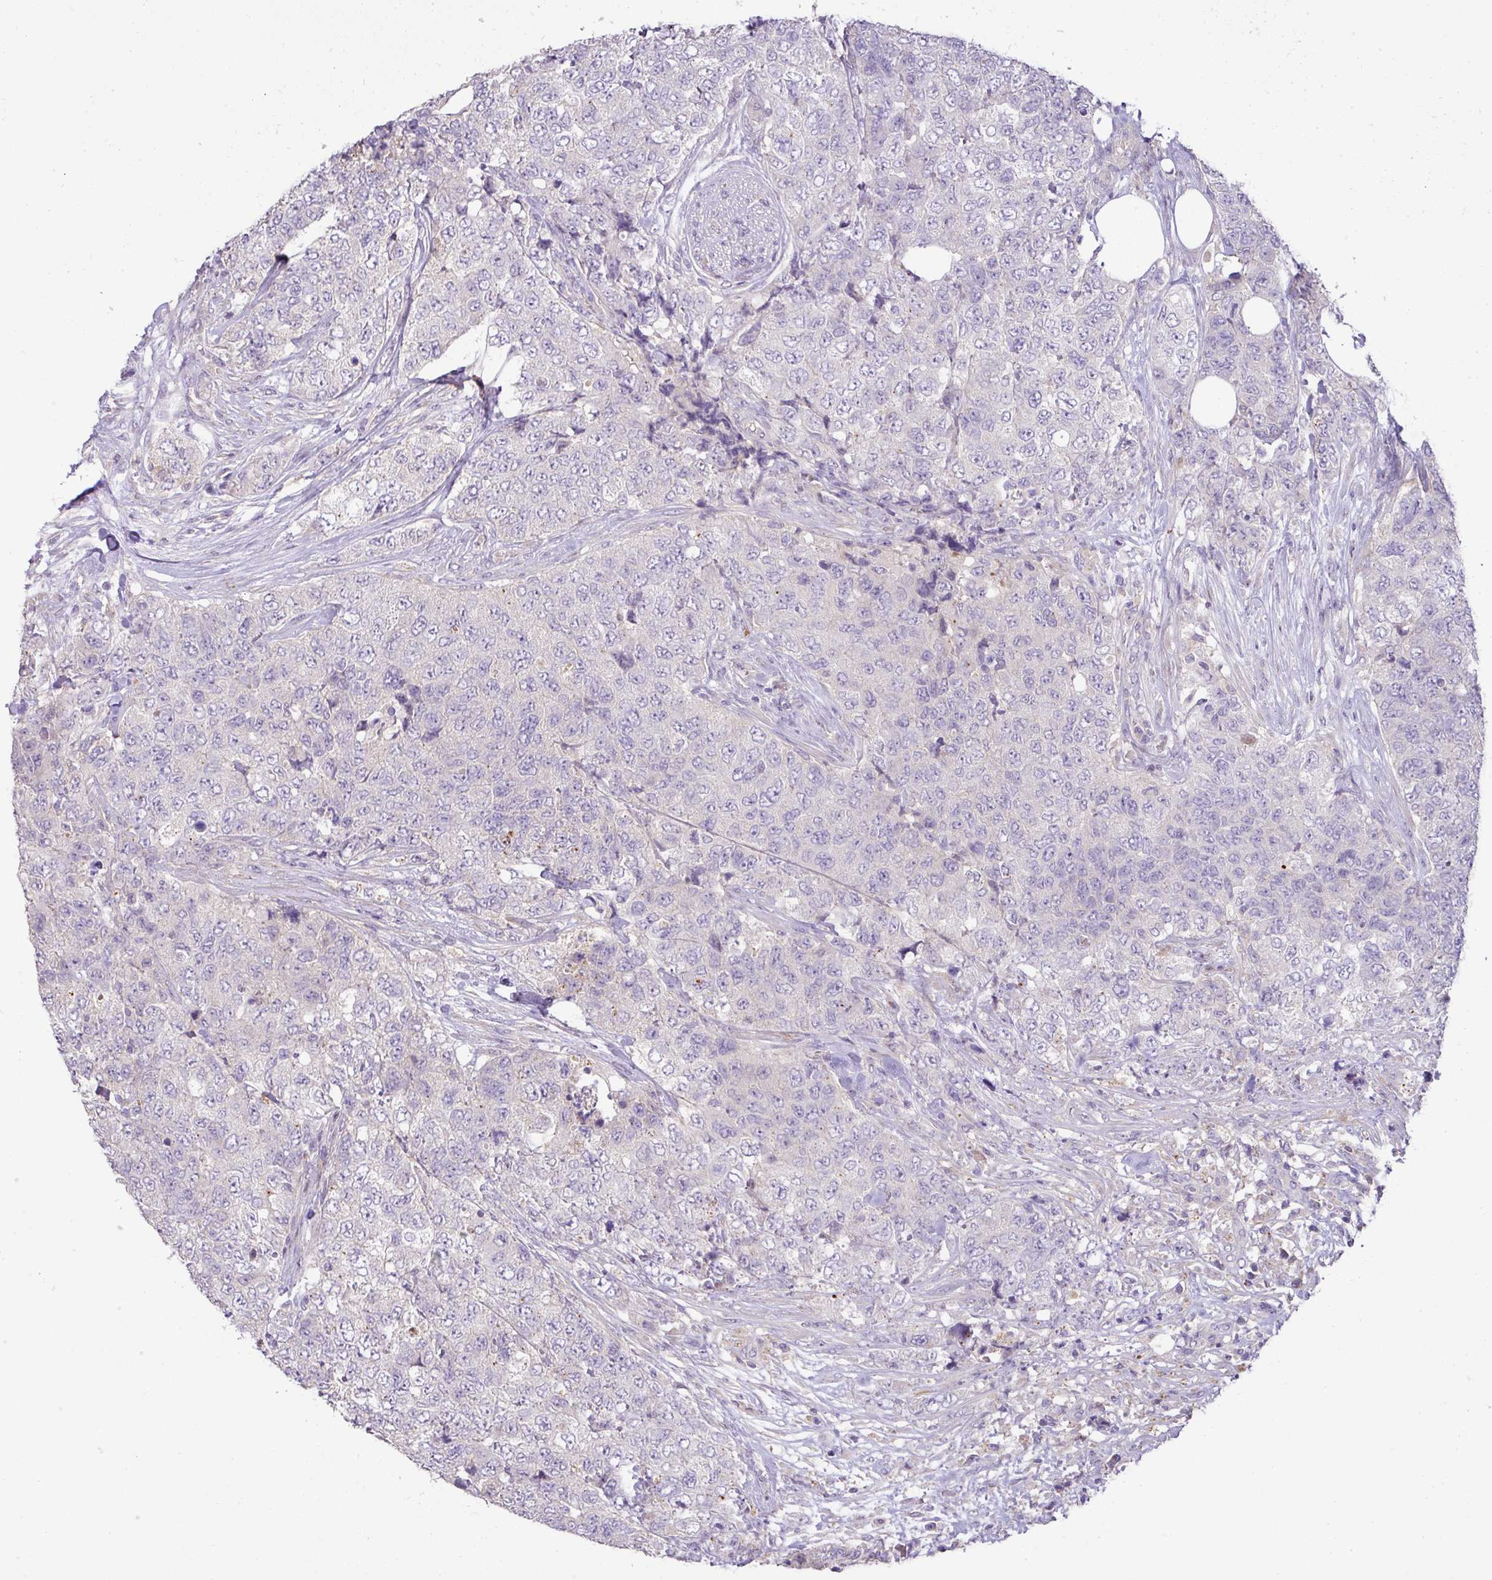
{"staining": {"intensity": "negative", "quantity": "none", "location": "none"}, "tissue": "urothelial cancer", "cell_type": "Tumor cells", "image_type": "cancer", "snomed": [{"axis": "morphology", "description": "Urothelial carcinoma, High grade"}, {"axis": "topography", "description": "Urinary bladder"}], "caption": "Tumor cells are negative for brown protein staining in high-grade urothelial carcinoma. (Immunohistochemistry (ihc), brightfield microscopy, high magnification).", "gene": "HOXC13", "patient": {"sex": "female", "age": 78}}